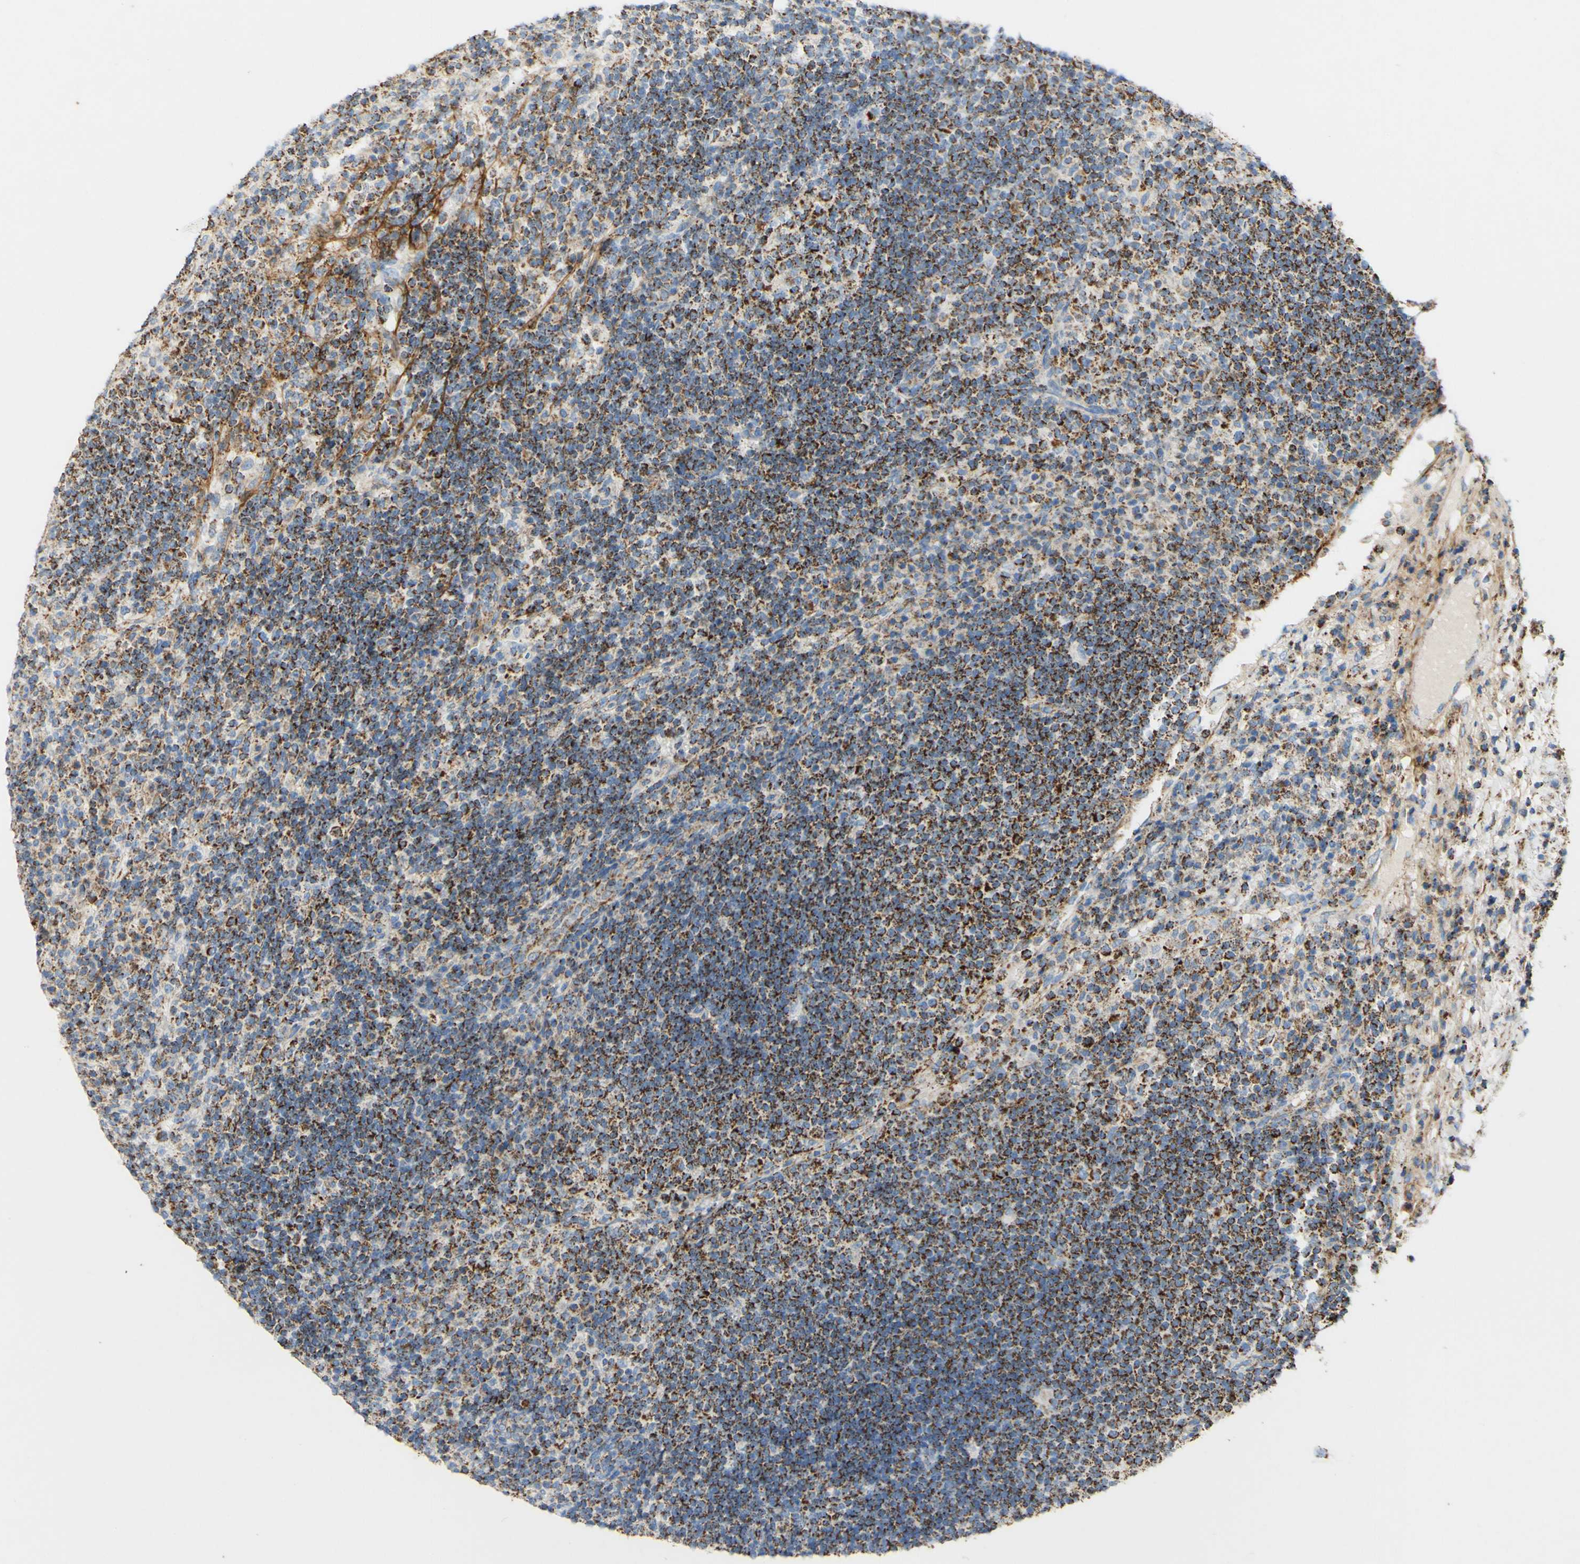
{"staining": {"intensity": "strong", "quantity": ">75%", "location": "cytoplasmic/membranous"}, "tissue": "lymph node", "cell_type": "Germinal center cells", "image_type": "normal", "snomed": [{"axis": "morphology", "description": "Normal tissue, NOS"}, {"axis": "topography", "description": "Lymph node"}], "caption": "IHC micrograph of normal lymph node: human lymph node stained using immunohistochemistry exhibits high levels of strong protein expression localized specifically in the cytoplasmic/membranous of germinal center cells, appearing as a cytoplasmic/membranous brown color.", "gene": "OXCT1", "patient": {"sex": "female", "age": 53}}